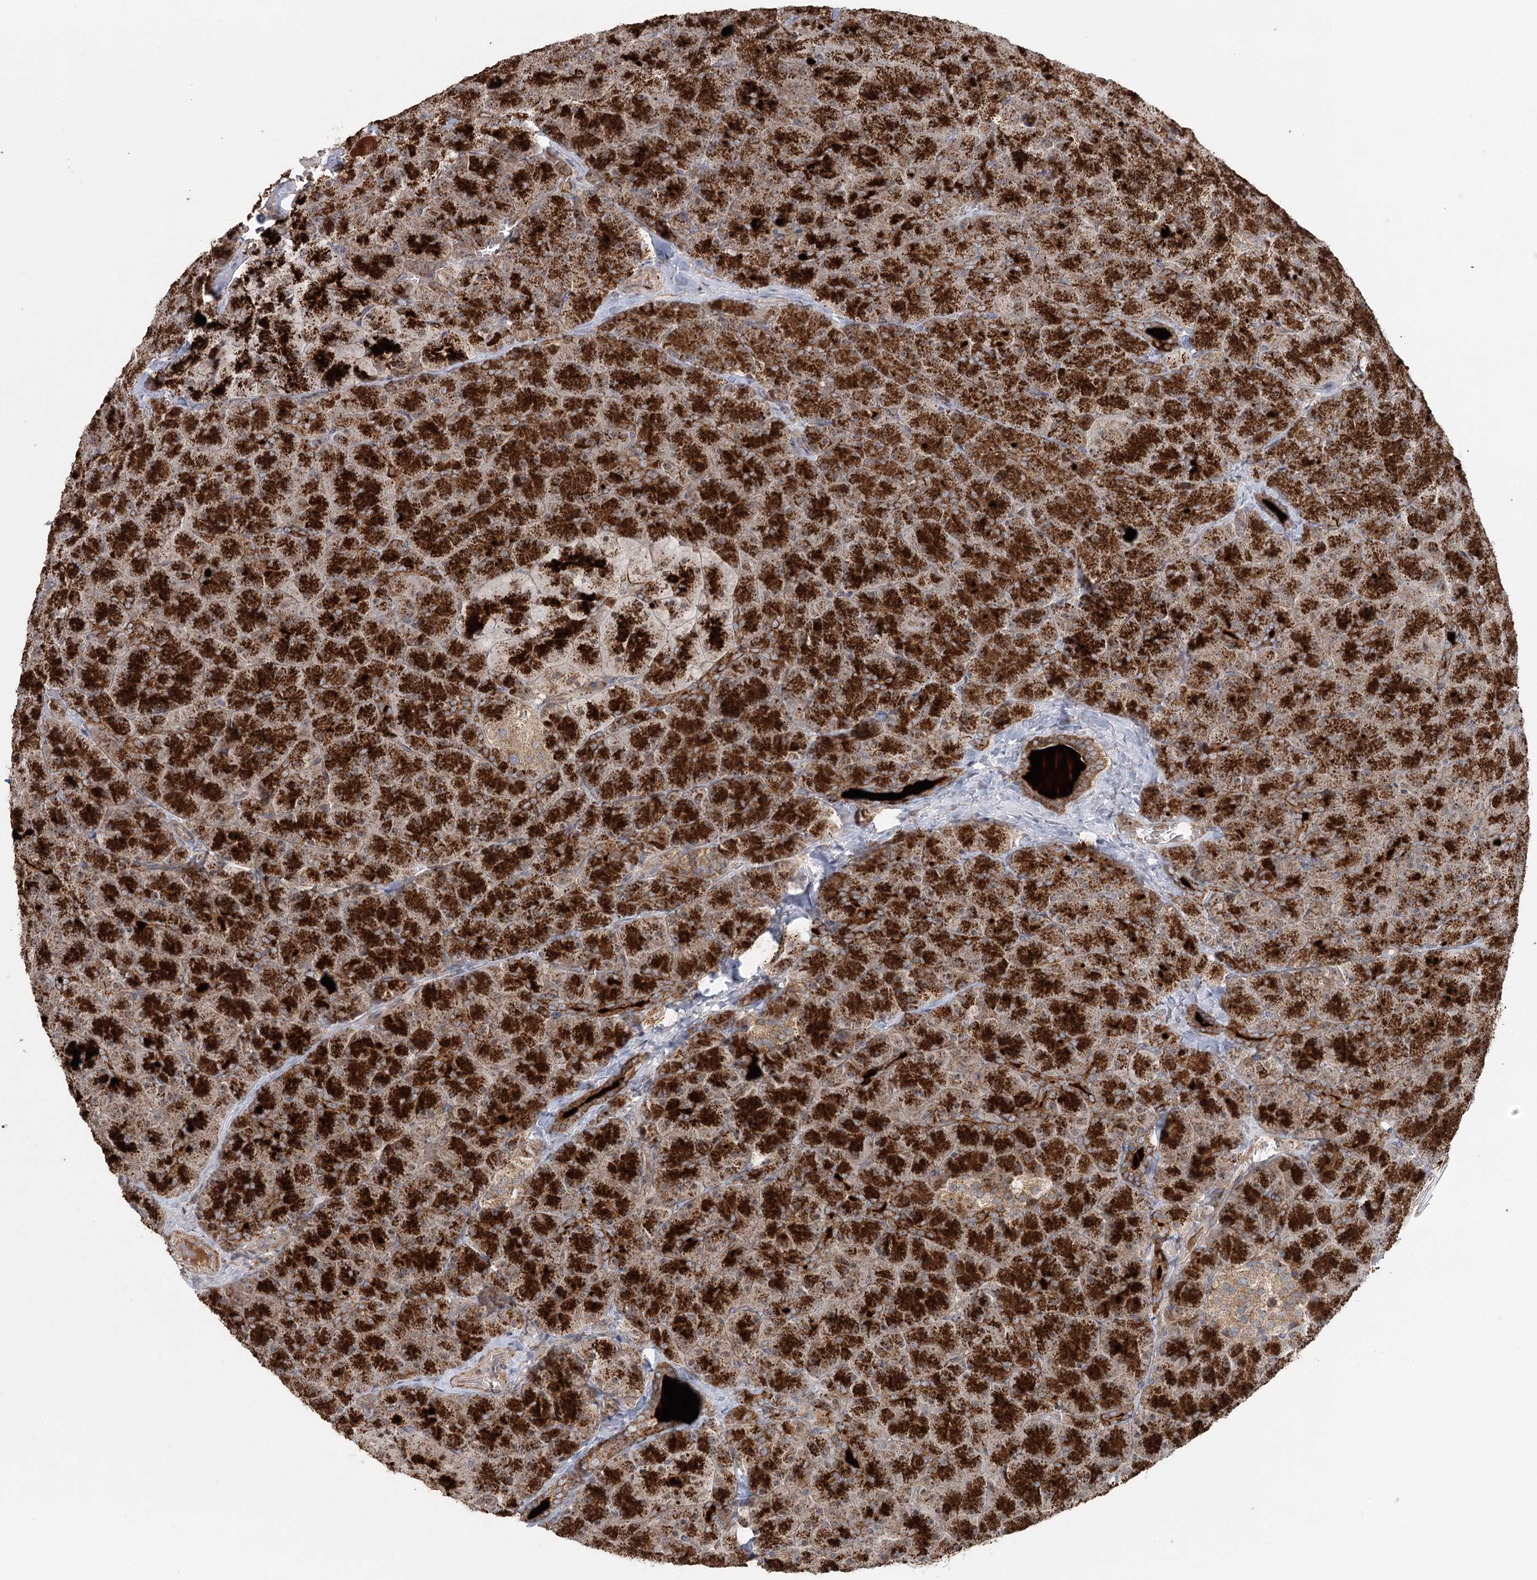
{"staining": {"intensity": "strong", "quantity": ">75%", "location": "cytoplasmic/membranous"}, "tissue": "pancreas", "cell_type": "Exocrine glandular cells", "image_type": "normal", "snomed": [{"axis": "morphology", "description": "Normal tissue, NOS"}, {"axis": "topography", "description": "Pancreas"}], "caption": "The histopathology image displays a brown stain indicating the presence of a protein in the cytoplasmic/membranous of exocrine glandular cells in pancreas.", "gene": "ENSG00000273217", "patient": {"sex": "male", "age": 36}}